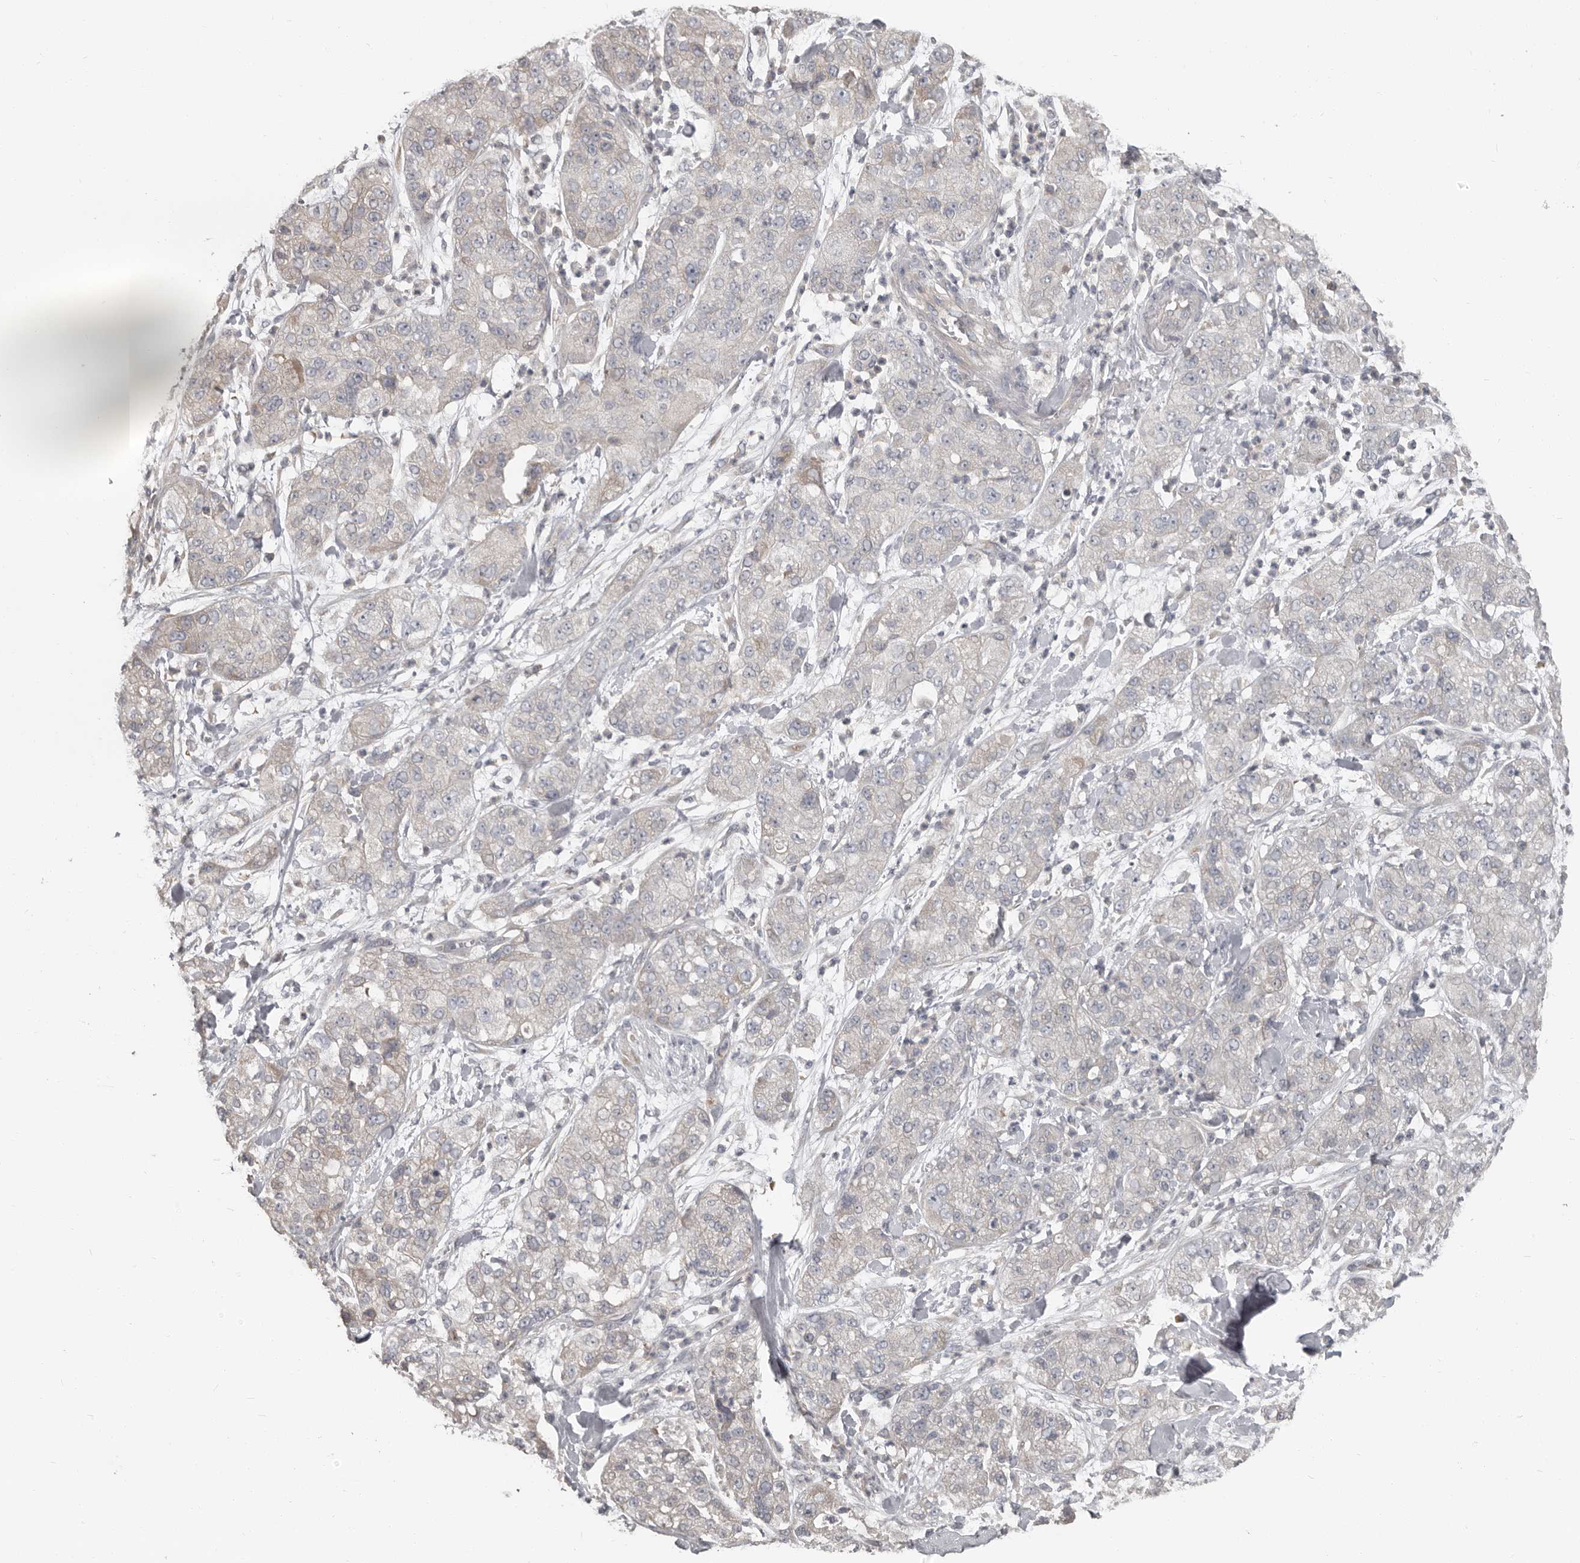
{"staining": {"intensity": "negative", "quantity": "none", "location": "none"}, "tissue": "pancreatic cancer", "cell_type": "Tumor cells", "image_type": "cancer", "snomed": [{"axis": "morphology", "description": "Adenocarcinoma, NOS"}, {"axis": "topography", "description": "Pancreas"}], "caption": "The photomicrograph demonstrates no staining of tumor cells in pancreatic cancer.", "gene": "CA6", "patient": {"sex": "female", "age": 78}}